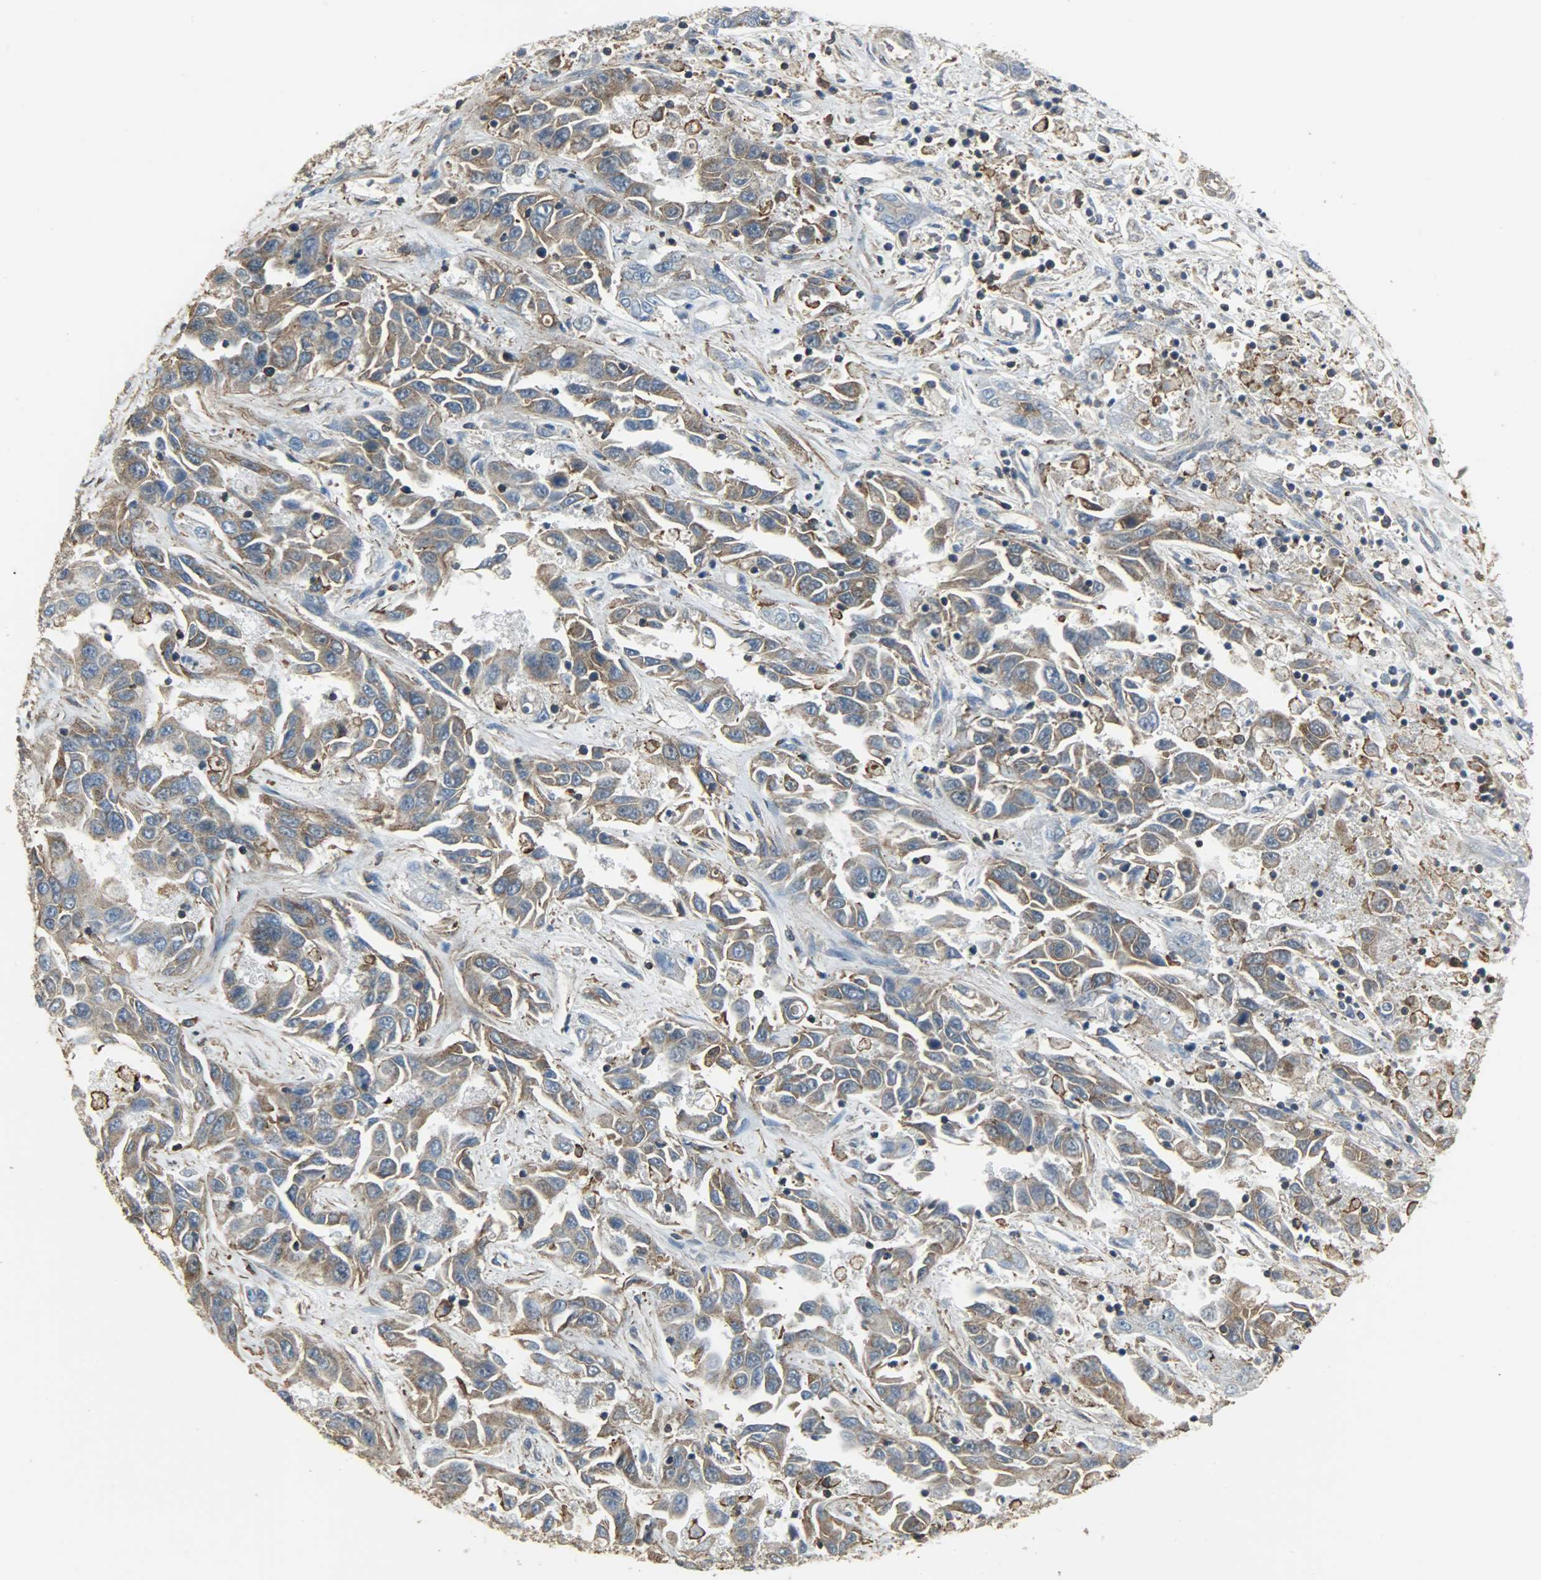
{"staining": {"intensity": "moderate", "quantity": ">75%", "location": "cytoplasmic/membranous"}, "tissue": "liver cancer", "cell_type": "Tumor cells", "image_type": "cancer", "snomed": [{"axis": "morphology", "description": "Cholangiocarcinoma"}, {"axis": "topography", "description": "Liver"}], "caption": "Cholangiocarcinoma (liver) stained for a protein displays moderate cytoplasmic/membranous positivity in tumor cells.", "gene": "DNAJA4", "patient": {"sex": "female", "age": 52}}